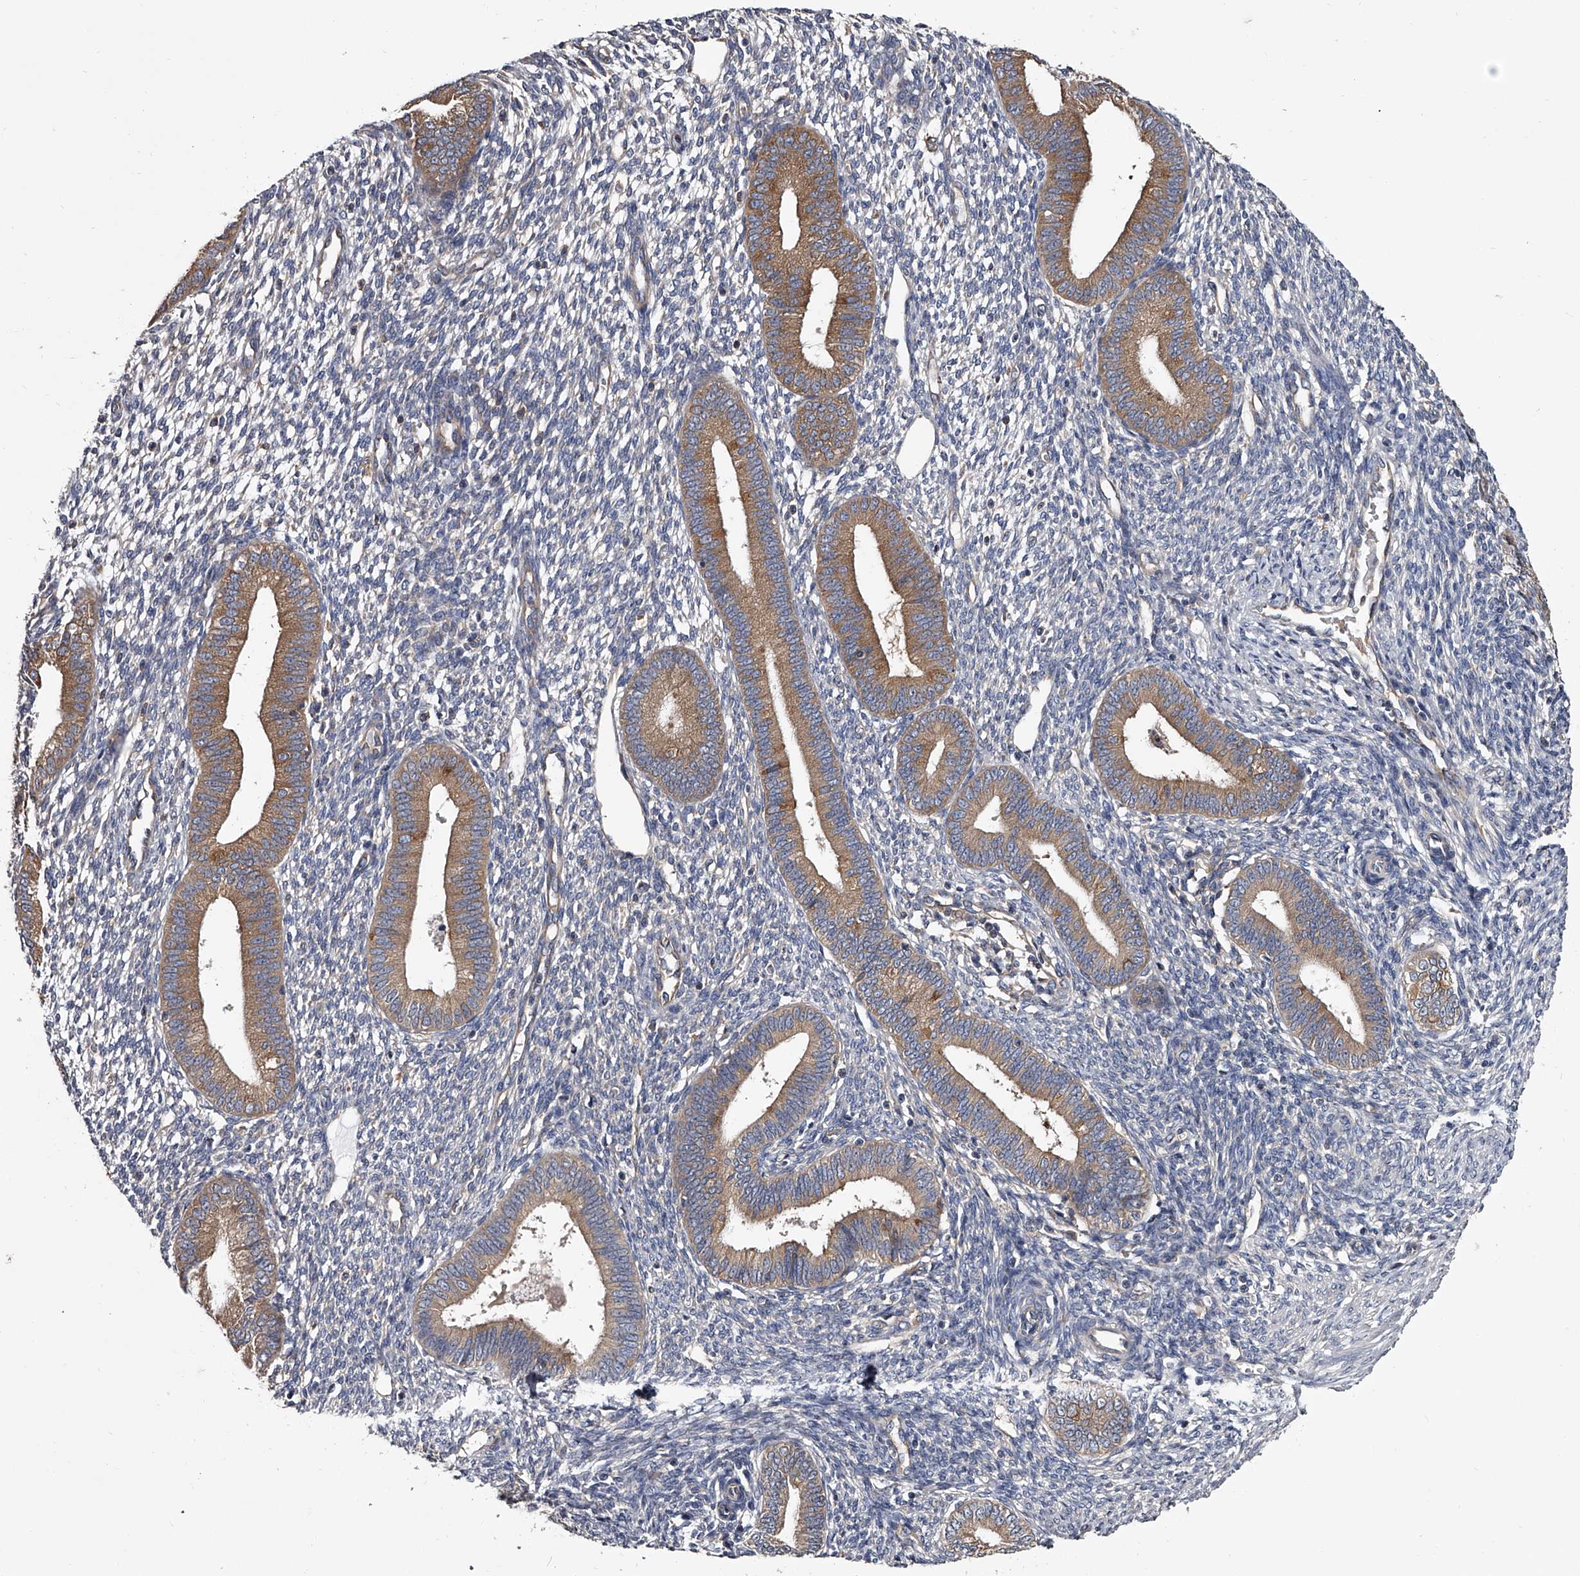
{"staining": {"intensity": "negative", "quantity": "none", "location": "none"}, "tissue": "endometrium", "cell_type": "Cells in endometrial stroma", "image_type": "normal", "snomed": [{"axis": "morphology", "description": "Normal tissue, NOS"}, {"axis": "topography", "description": "Endometrium"}], "caption": "DAB (3,3'-diaminobenzidine) immunohistochemical staining of benign human endometrium shows no significant expression in cells in endometrial stroma.", "gene": "GAPVD1", "patient": {"sex": "female", "age": 46}}